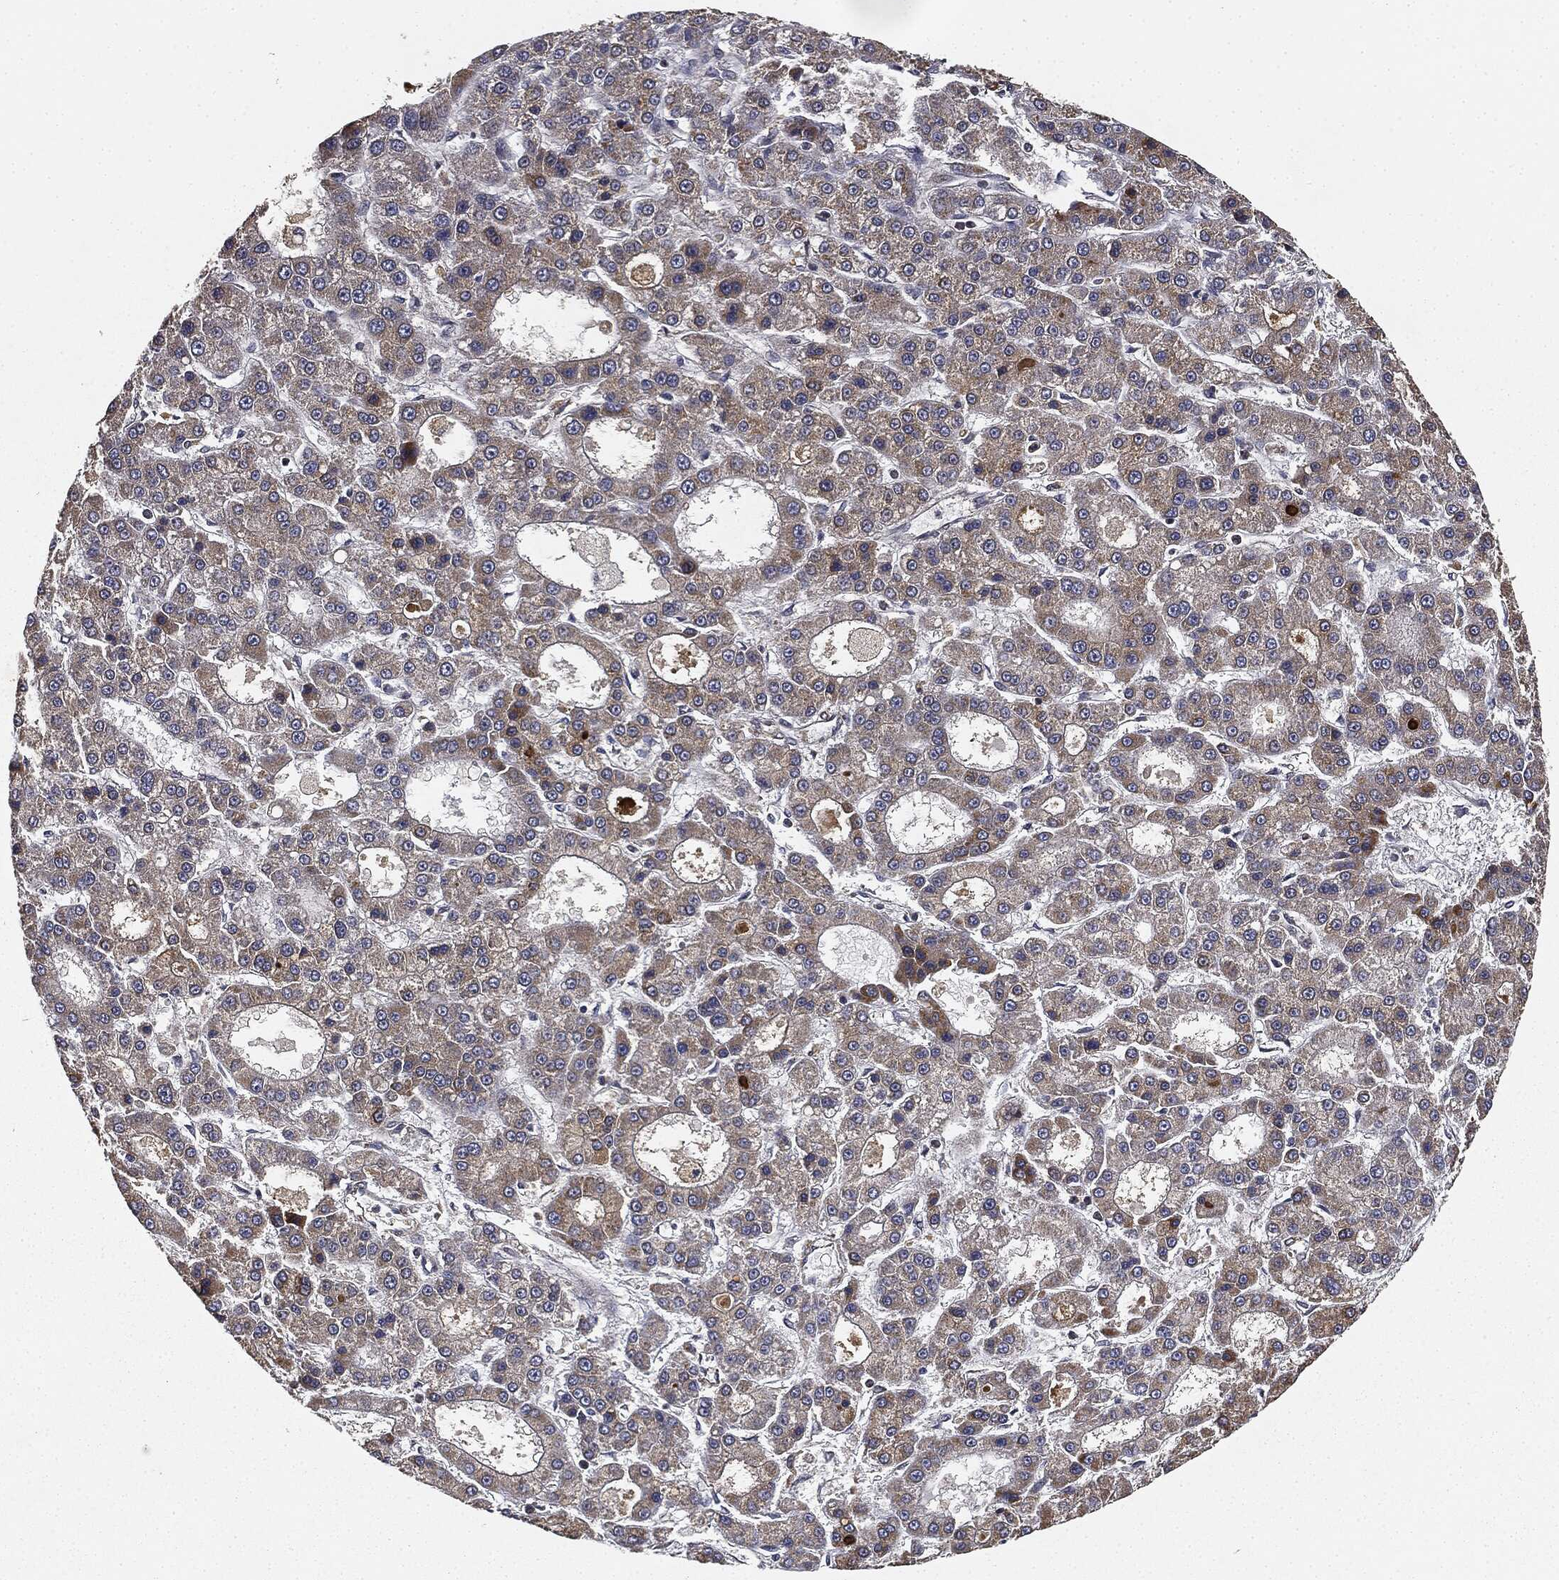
{"staining": {"intensity": "weak", "quantity": "25%-75%", "location": "cytoplasmic/membranous"}, "tissue": "liver cancer", "cell_type": "Tumor cells", "image_type": "cancer", "snomed": [{"axis": "morphology", "description": "Carcinoma, Hepatocellular, NOS"}, {"axis": "topography", "description": "Liver"}], "caption": "Weak cytoplasmic/membranous protein staining is appreciated in approximately 25%-75% of tumor cells in liver cancer (hepatocellular carcinoma). (DAB (3,3'-diaminobenzidine) IHC with brightfield microscopy, high magnification).", "gene": "MIER2", "patient": {"sex": "male", "age": 70}}